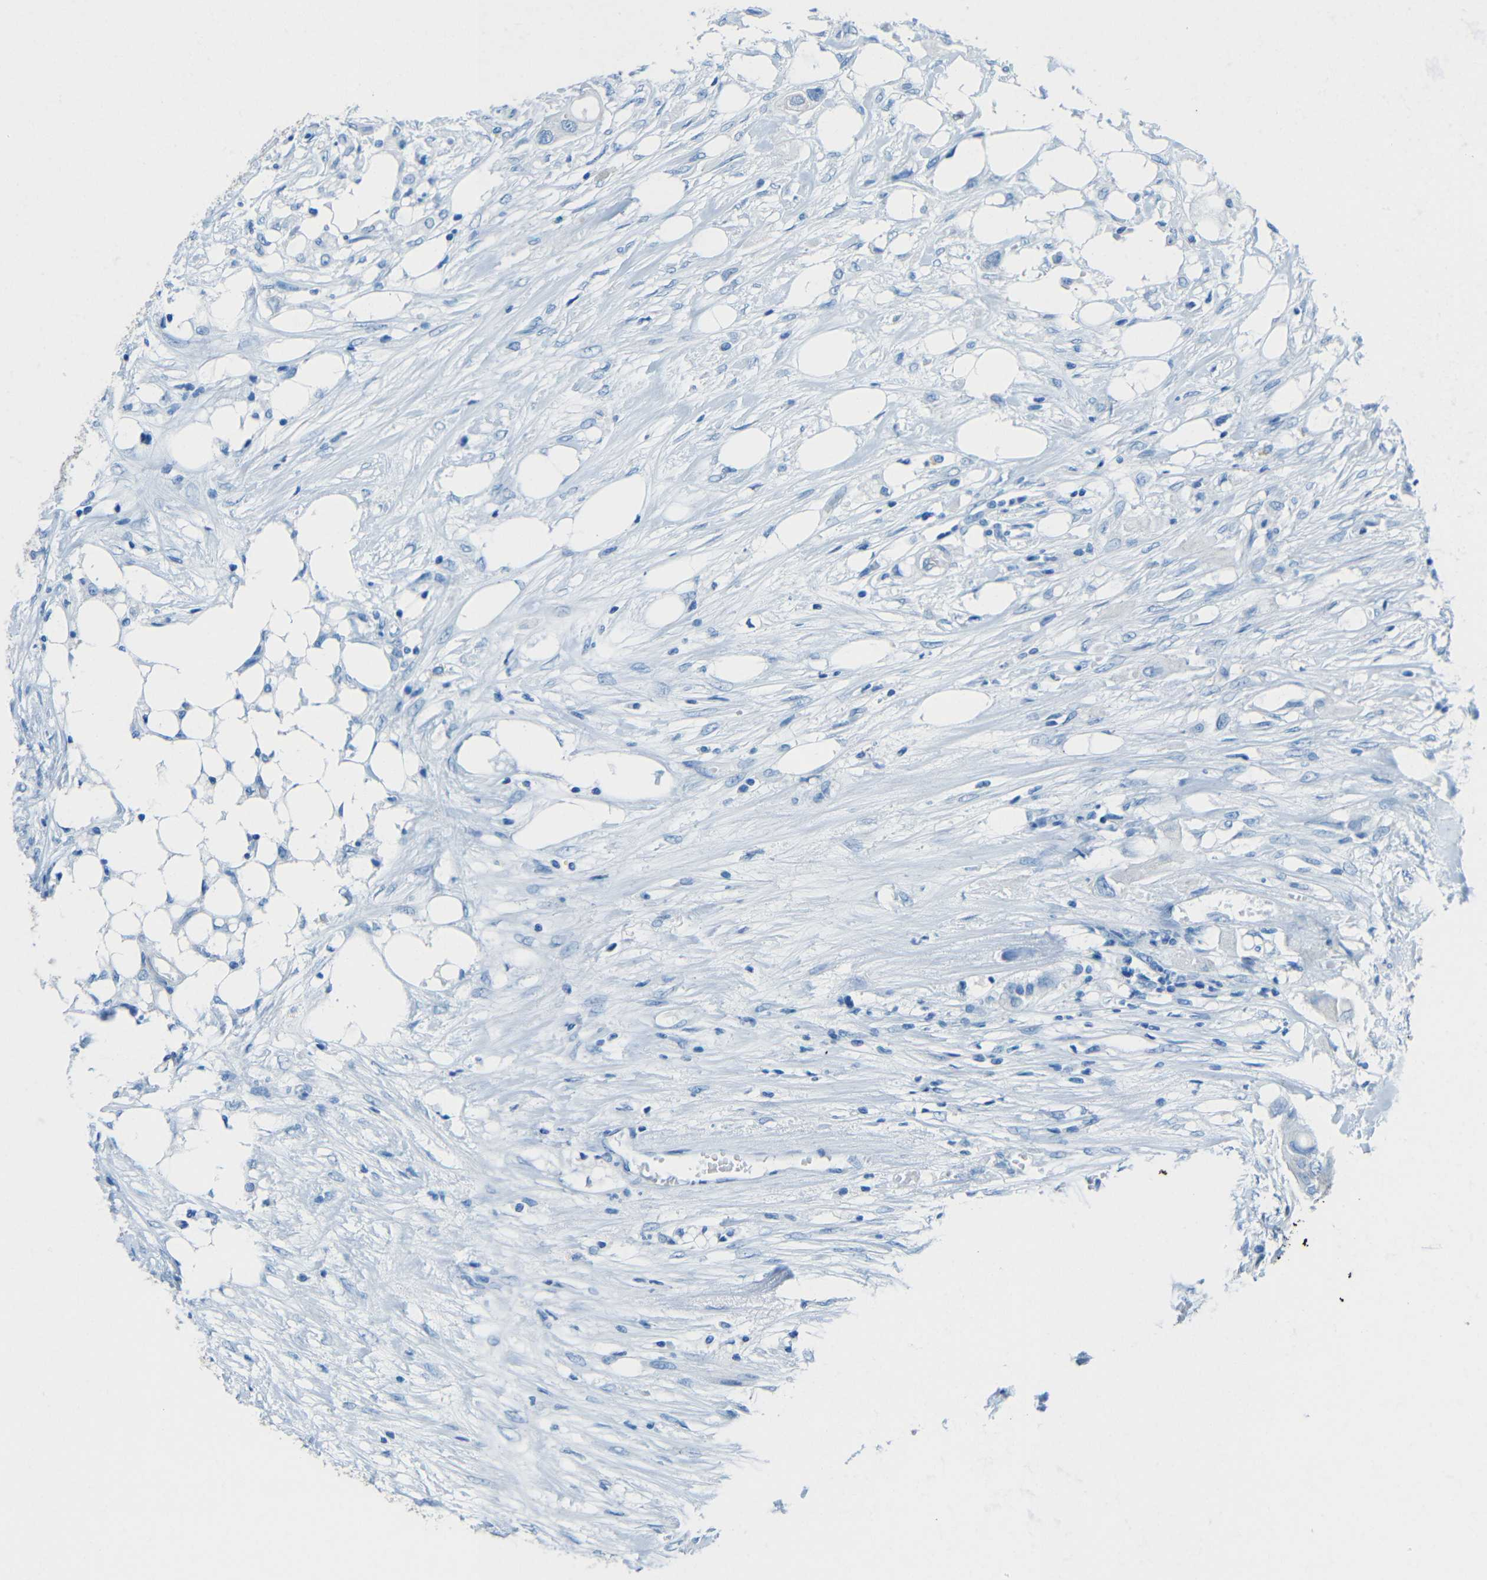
{"staining": {"intensity": "negative", "quantity": "none", "location": "none"}, "tissue": "colorectal cancer", "cell_type": "Tumor cells", "image_type": "cancer", "snomed": [{"axis": "morphology", "description": "Adenocarcinoma, NOS"}, {"axis": "topography", "description": "Colon"}], "caption": "Immunohistochemistry (IHC) photomicrograph of neoplastic tissue: human colorectal adenocarcinoma stained with DAB demonstrates no significant protein expression in tumor cells.", "gene": "TUBB4B", "patient": {"sex": "female", "age": 57}}